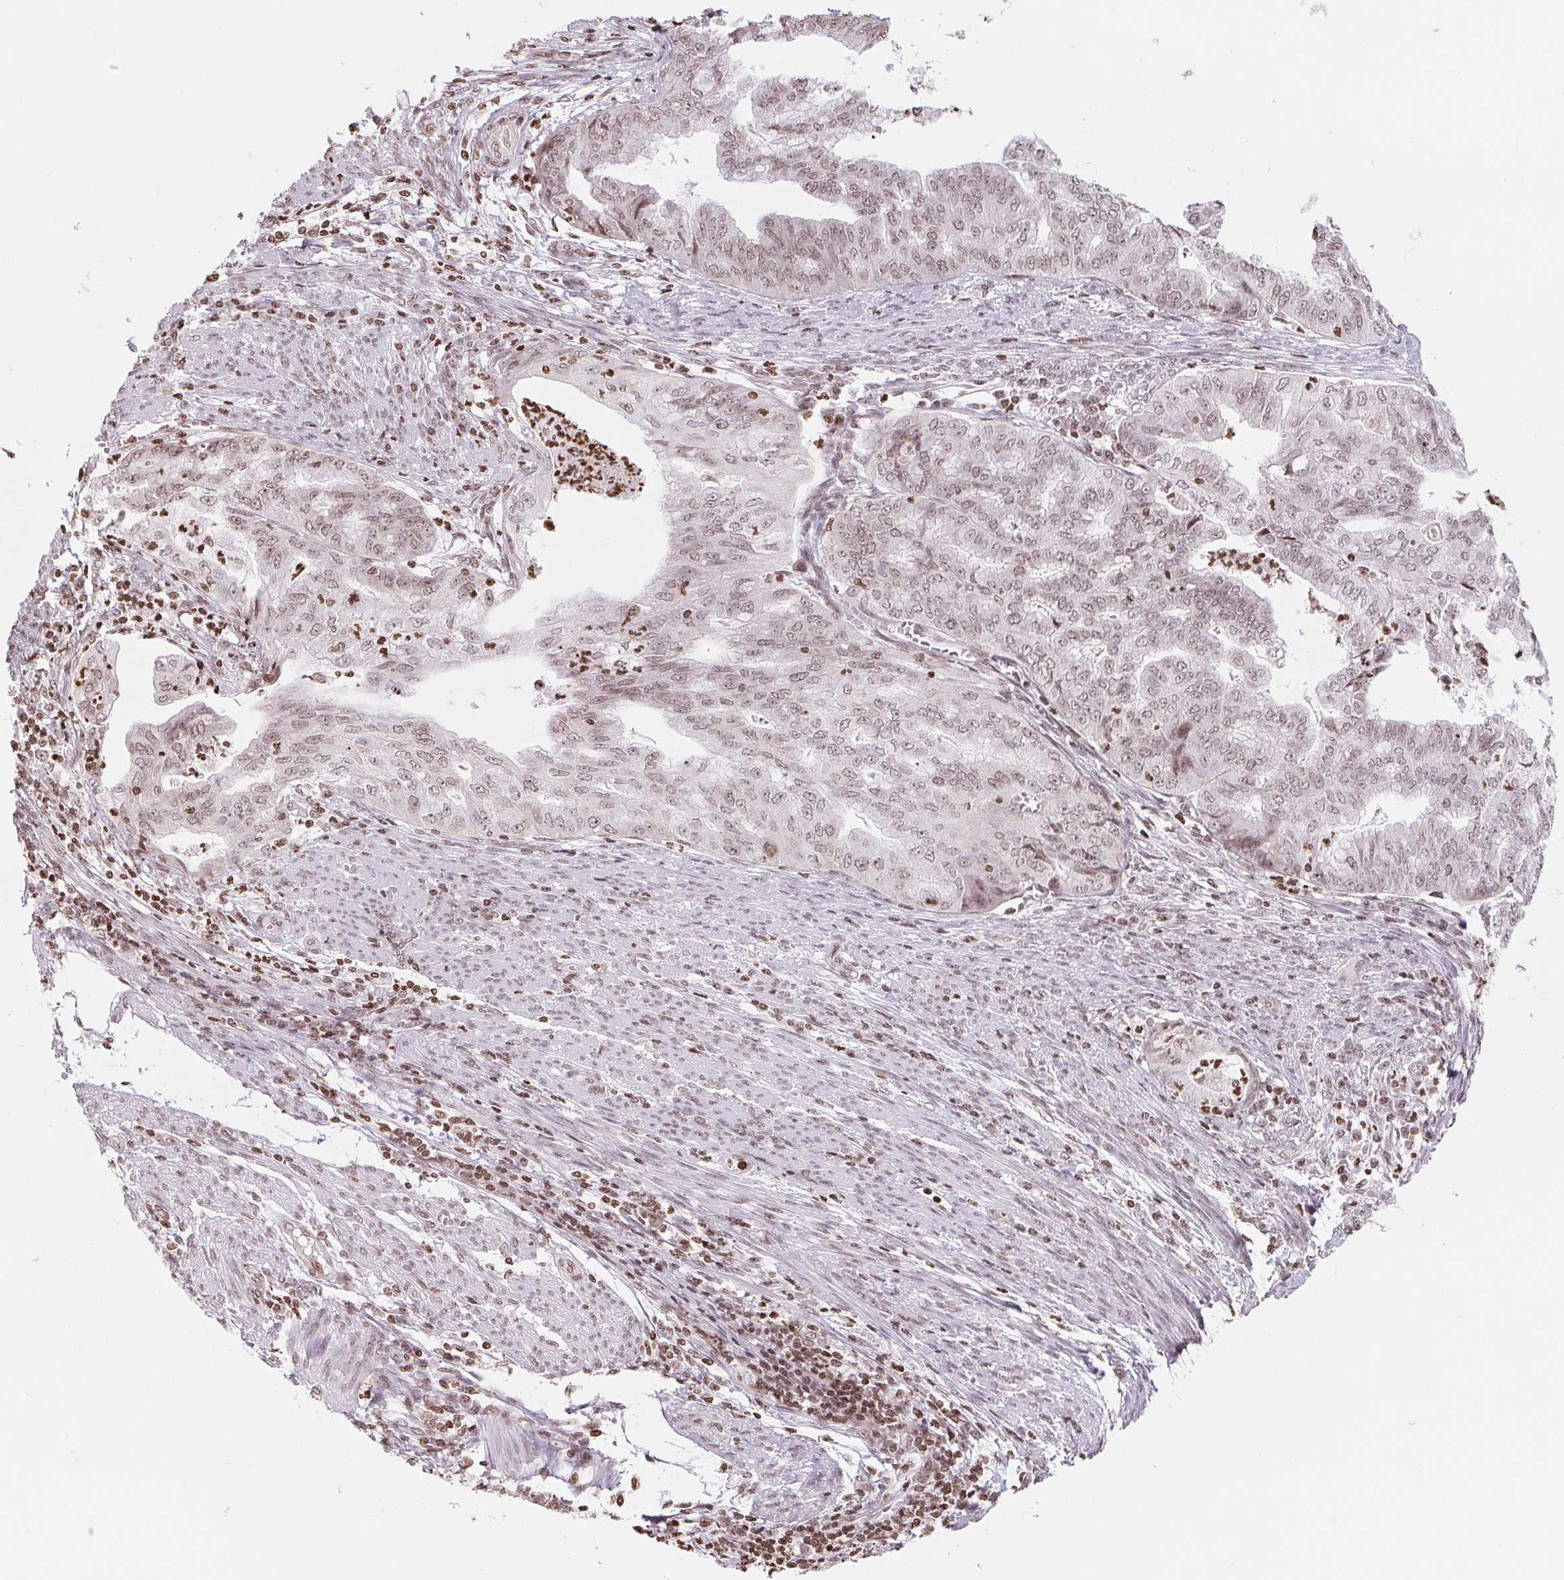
{"staining": {"intensity": "moderate", "quantity": ">75%", "location": "nuclear"}, "tissue": "endometrial cancer", "cell_type": "Tumor cells", "image_type": "cancer", "snomed": [{"axis": "morphology", "description": "Adenocarcinoma, NOS"}, {"axis": "topography", "description": "Endometrium"}], "caption": "Endometrial cancer (adenocarcinoma) was stained to show a protein in brown. There is medium levels of moderate nuclear staining in about >75% of tumor cells.", "gene": "SMIM12", "patient": {"sex": "female", "age": 79}}